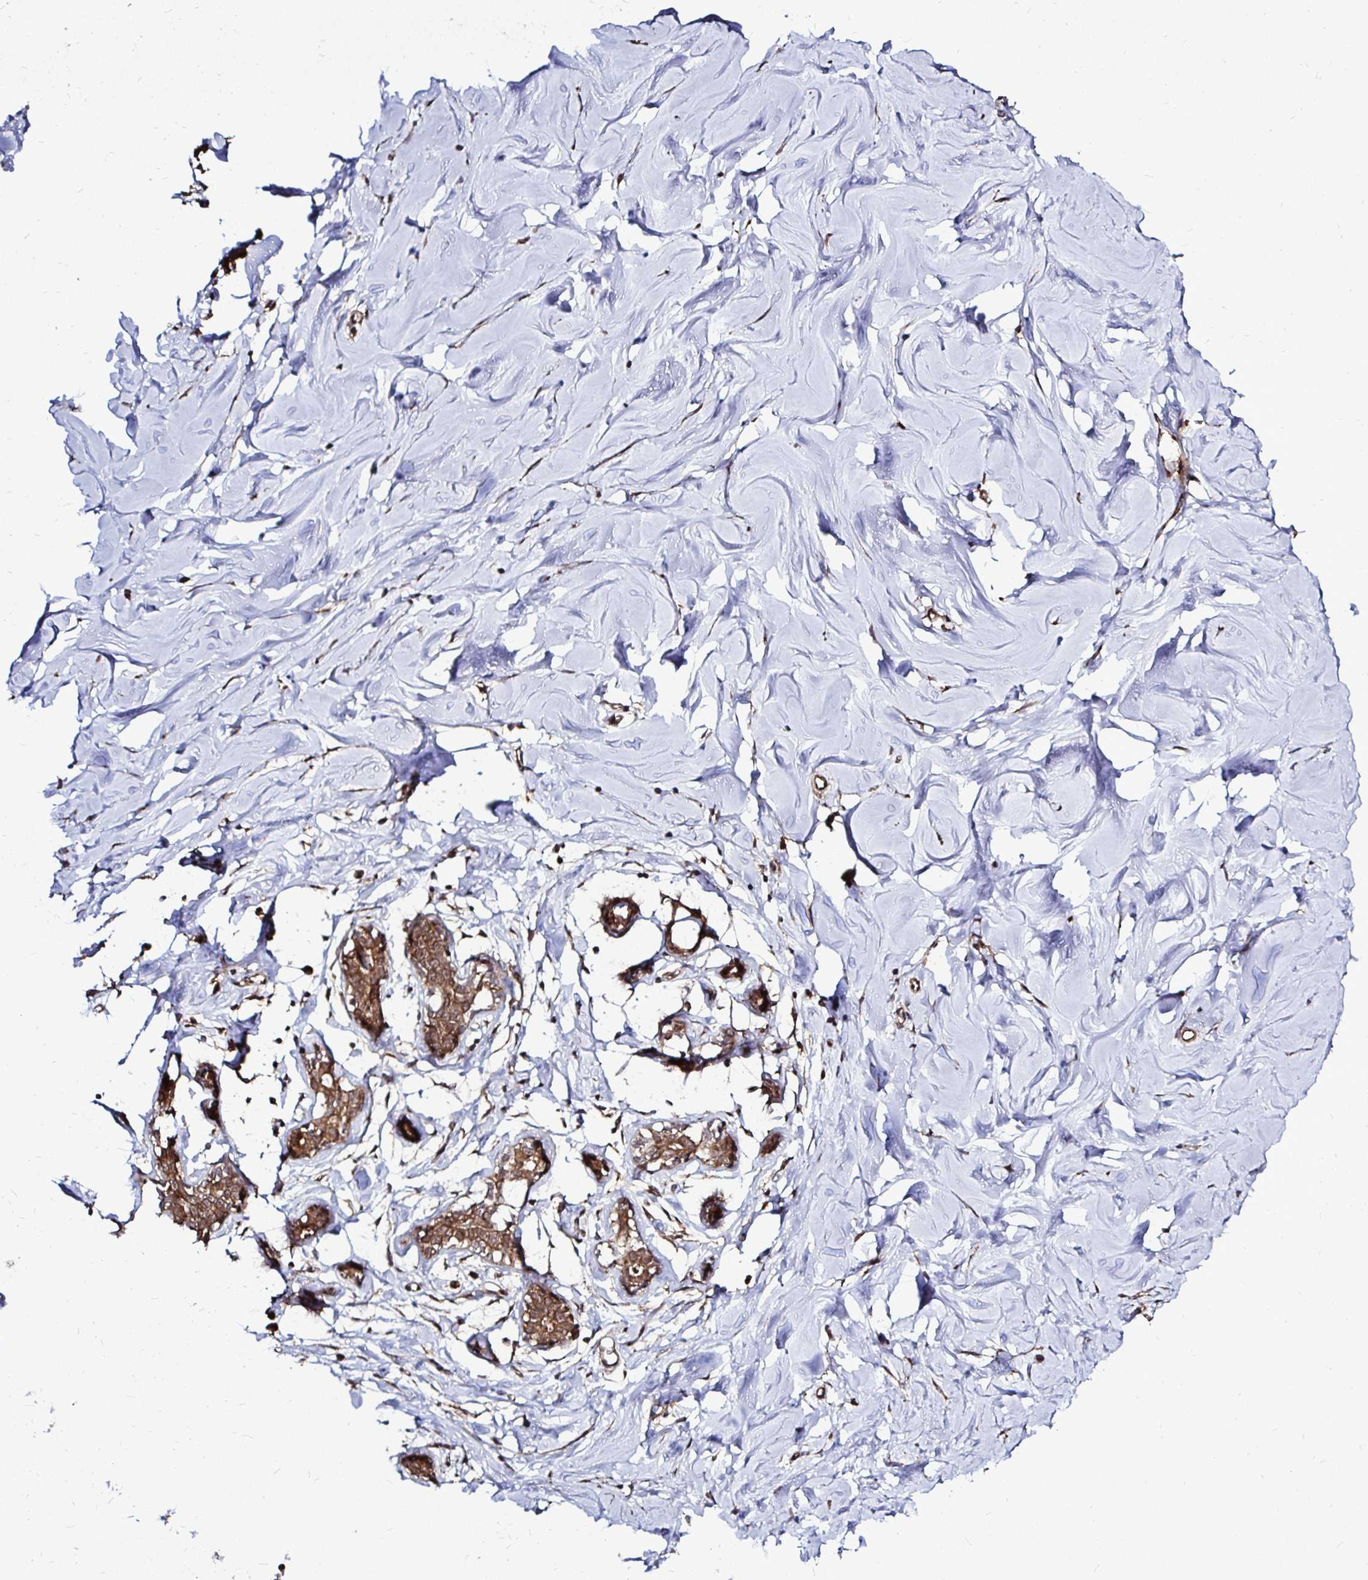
{"staining": {"intensity": "negative", "quantity": "none", "location": "none"}, "tissue": "breast", "cell_type": "Adipocytes", "image_type": "normal", "snomed": [{"axis": "morphology", "description": "Normal tissue, NOS"}, {"axis": "topography", "description": "Breast"}], "caption": "High power microscopy histopathology image of an IHC photomicrograph of unremarkable breast, revealing no significant positivity in adipocytes. Brightfield microscopy of immunohistochemistry stained with DAB (3,3'-diaminobenzidine) (brown) and hematoxylin (blue), captured at high magnification.", "gene": "FMR1", "patient": {"sex": "female", "age": 27}}